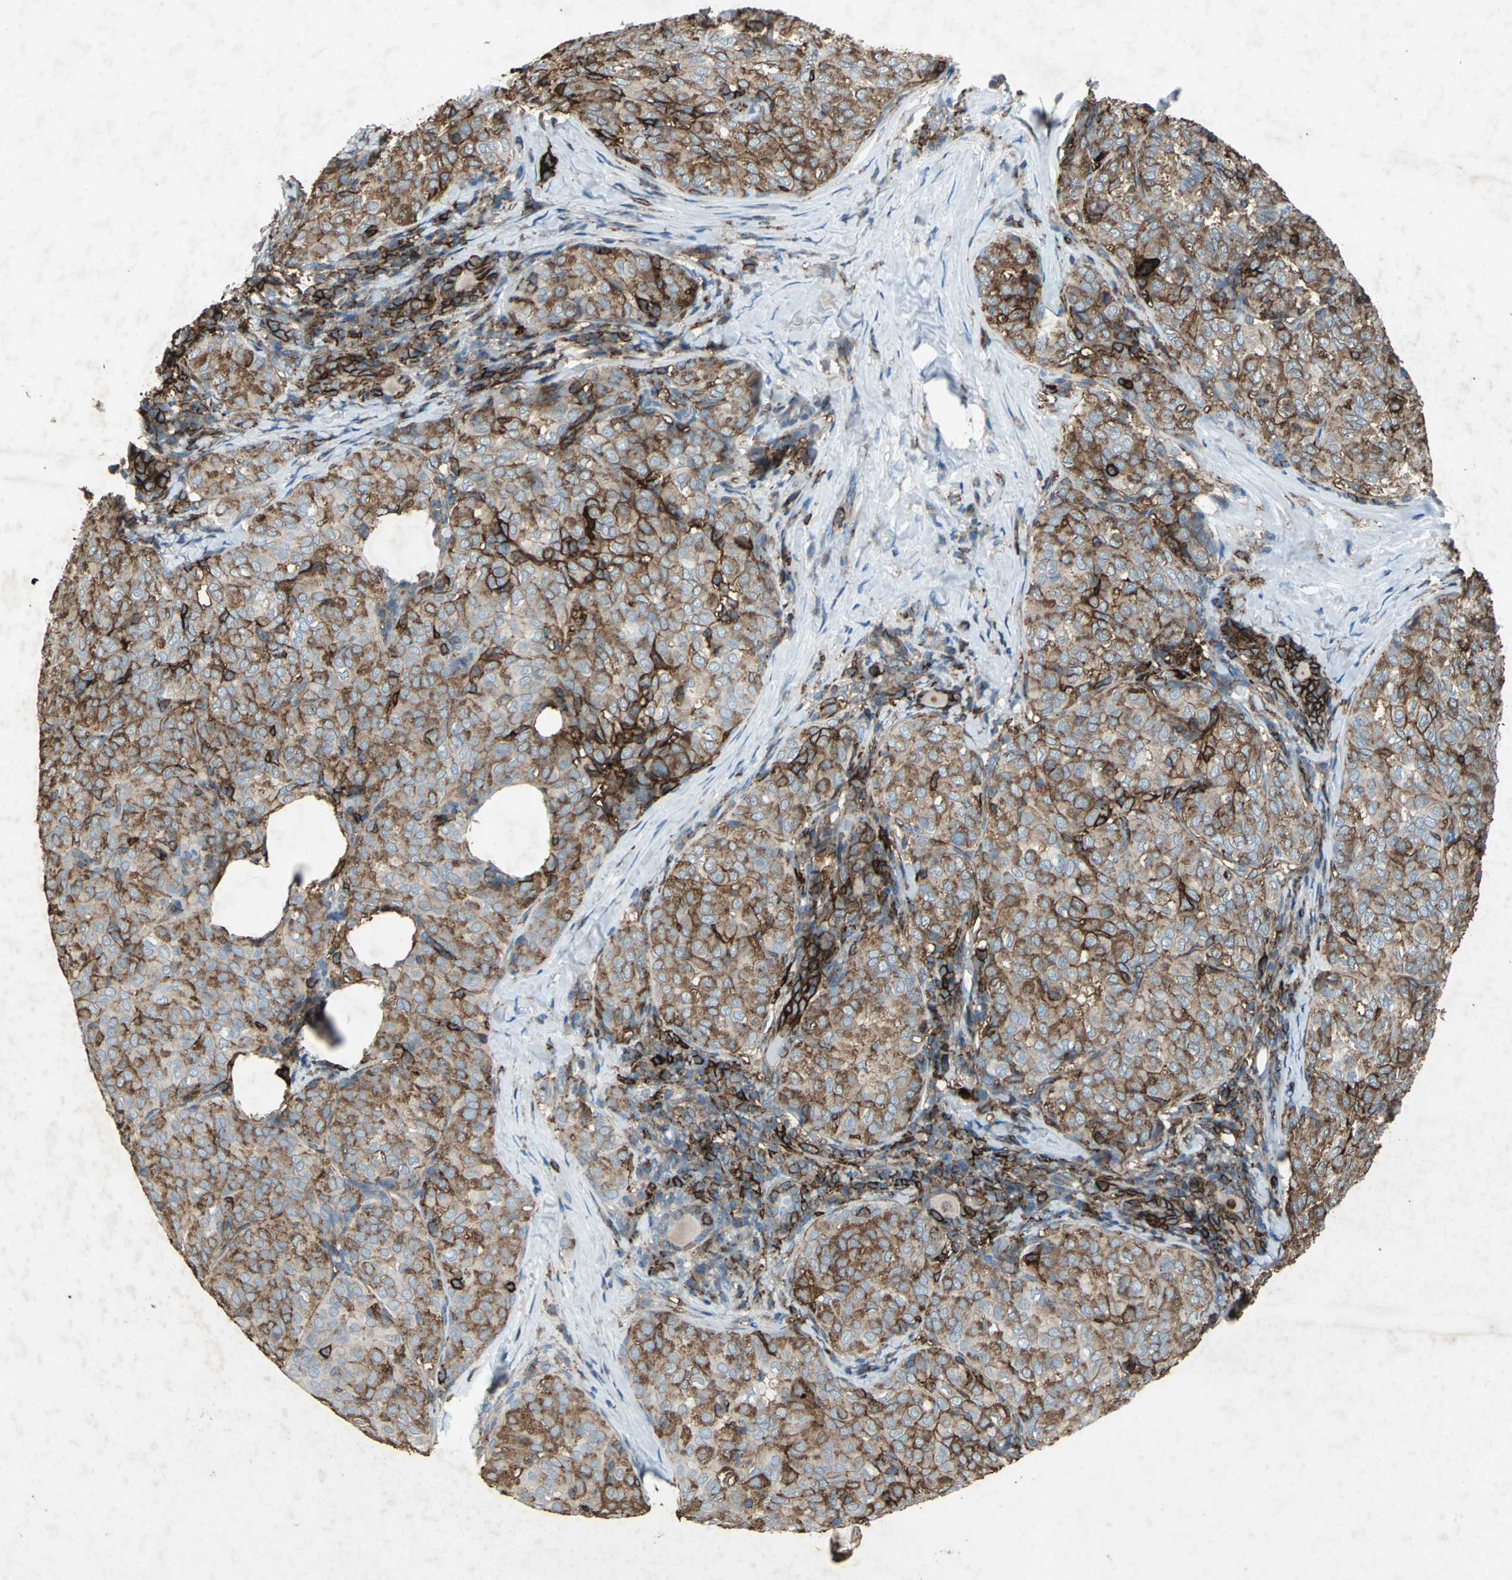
{"staining": {"intensity": "strong", "quantity": ">75%", "location": "cytoplasmic/membranous"}, "tissue": "thyroid cancer", "cell_type": "Tumor cells", "image_type": "cancer", "snomed": [{"axis": "morphology", "description": "Papillary adenocarcinoma, NOS"}, {"axis": "topography", "description": "Thyroid gland"}], "caption": "The immunohistochemical stain highlights strong cytoplasmic/membranous staining in tumor cells of thyroid cancer (papillary adenocarcinoma) tissue. The staining was performed using DAB, with brown indicating positive protein expression. Nuclei are stained blue with hematoxylin.", "gene": "CCR6", "patient": {"sex": "female", "age": 30}}